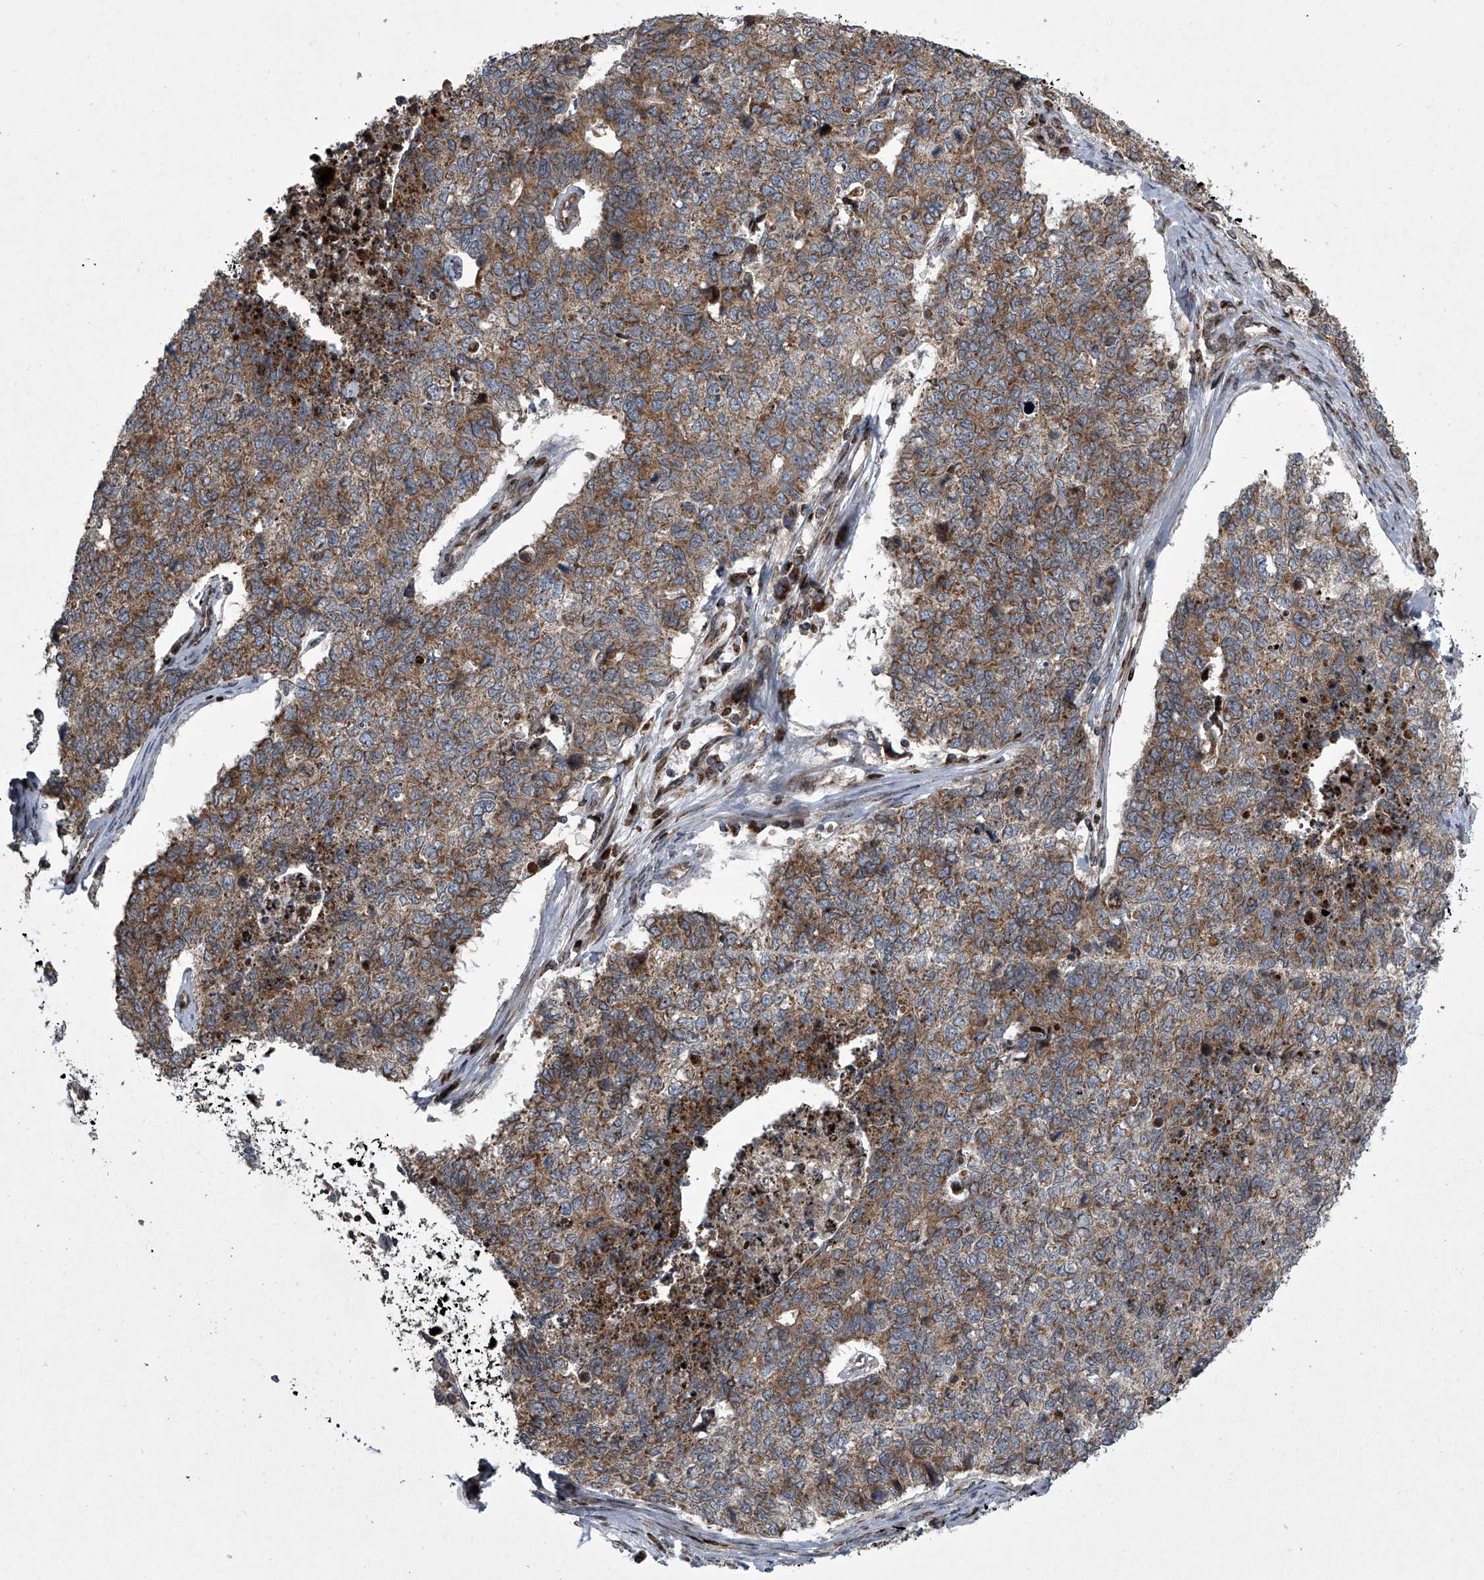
{"staining": {"intensity": "moderate", "quantity": ">75%", "location": "cytoplasmic/membranous"}, "tissue": "cervical cancer", "cell_type": "Tumor cells", "image_type": "cancer", "snomed": [{"axis": "morphology", "description": "Squamous cell carcinoma, NOS"}, {"axis": "topography", "description": "Cervix"}], "caption": "Cervical cancer stained for a protein reveals moderate cytoplasmic/membranous positivity in tumor cells.", "gene": "STRADA", "patient": {"sex": "female", "age": 63}}